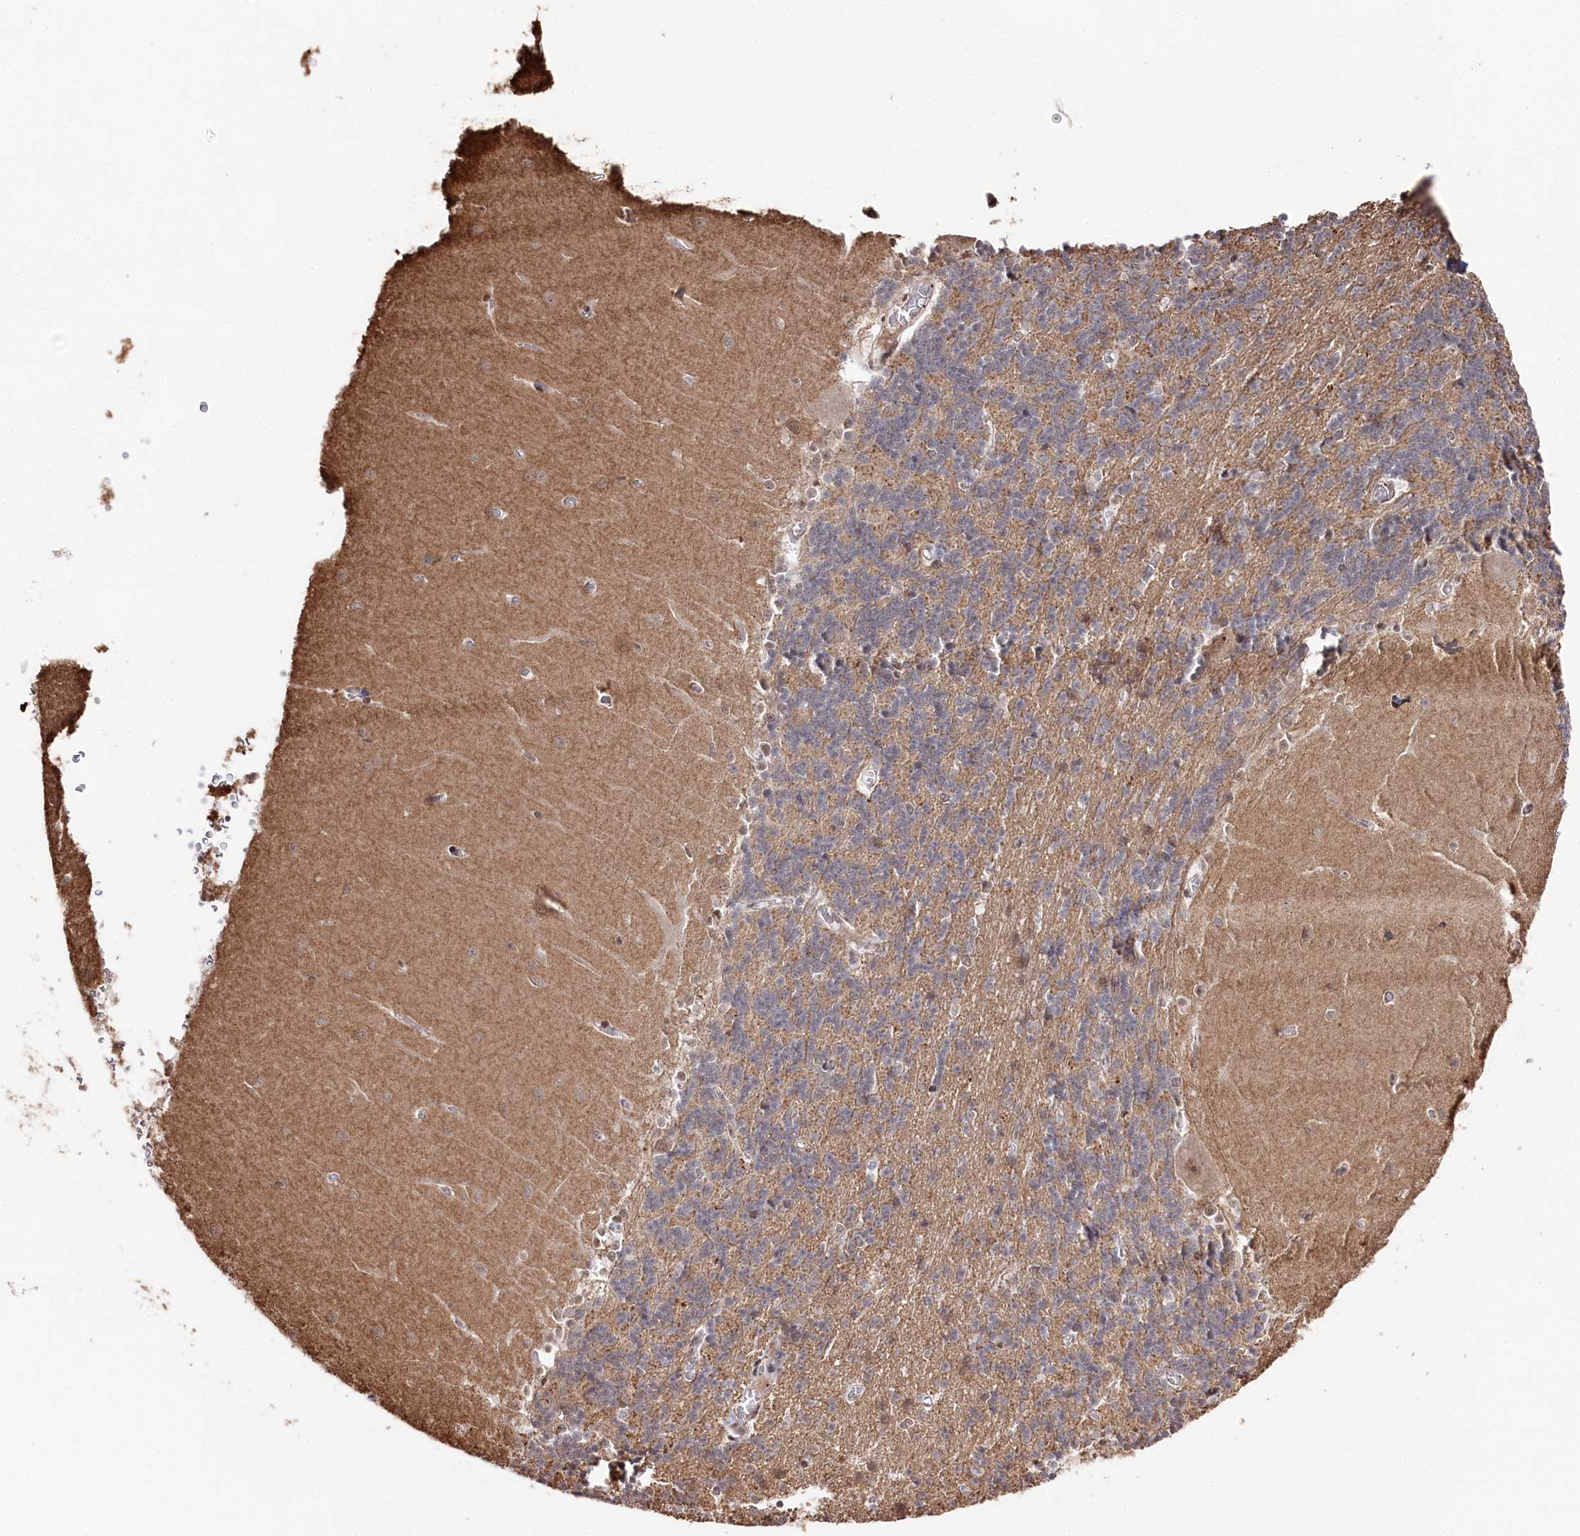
{"staining": {"intensity": "weak", "quantity": "25%-75%", "location": "cytoplasmic/membranous"}, "tissue": "cerebellum", "cell_type": "Cells in granular layer", "image_type": "normal", "snomed": [{"axis": "morphology", "description": "Normal tissue, NOS"}, {"axis": "topography", "description": "Cerebellum"}], "caption": "An immunohistochemistry image of benign tissue is shown. Protein staining in brown labels weak cytoplasmic/membranous positivity in cerebellum within cells in granular layer.", "gene": "POLR2H", "patient": {"sex": "male", "age": 37}}